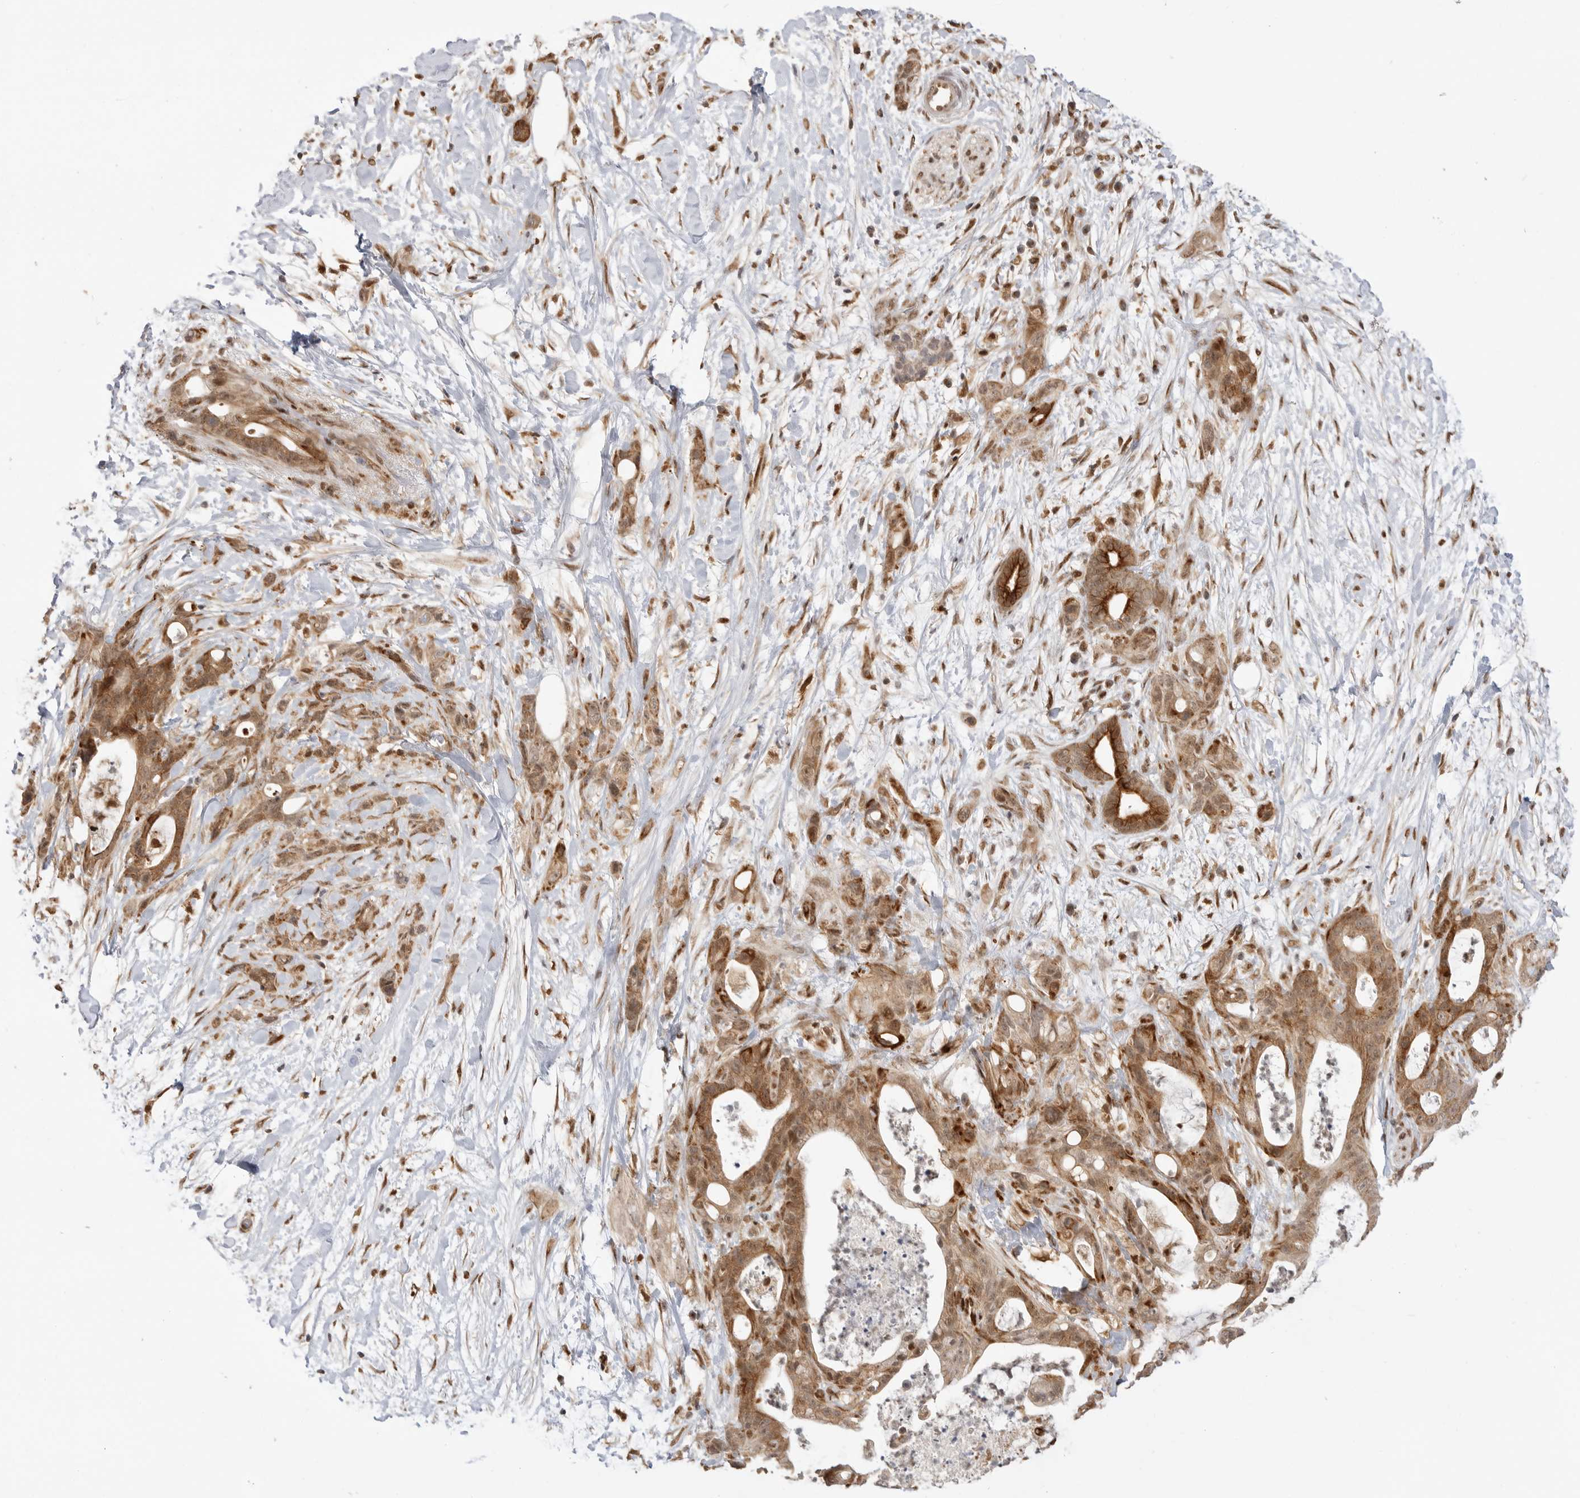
{"staining": {"intensity": "moderate", "quantity": ">75%", "location": "cytoplasmic/membranous"}, "tissue": "pancreatic cancer", "cell_type": "Tumor cells", "image_type": "cancer", "snomed": [{"axis": "morphology", "description": "Adenocarcinoma, NOS"}, {"axis": "topography", "description": "Pancreas"}], "caption": "Protein staining of pancreatic adenocarcinoma tissue displays moderate cytoplasmic/membranous staining in about >75% of tumor cells.", "gene": "ALKAL1", "patient": {"sex": "male", "age": 58}}